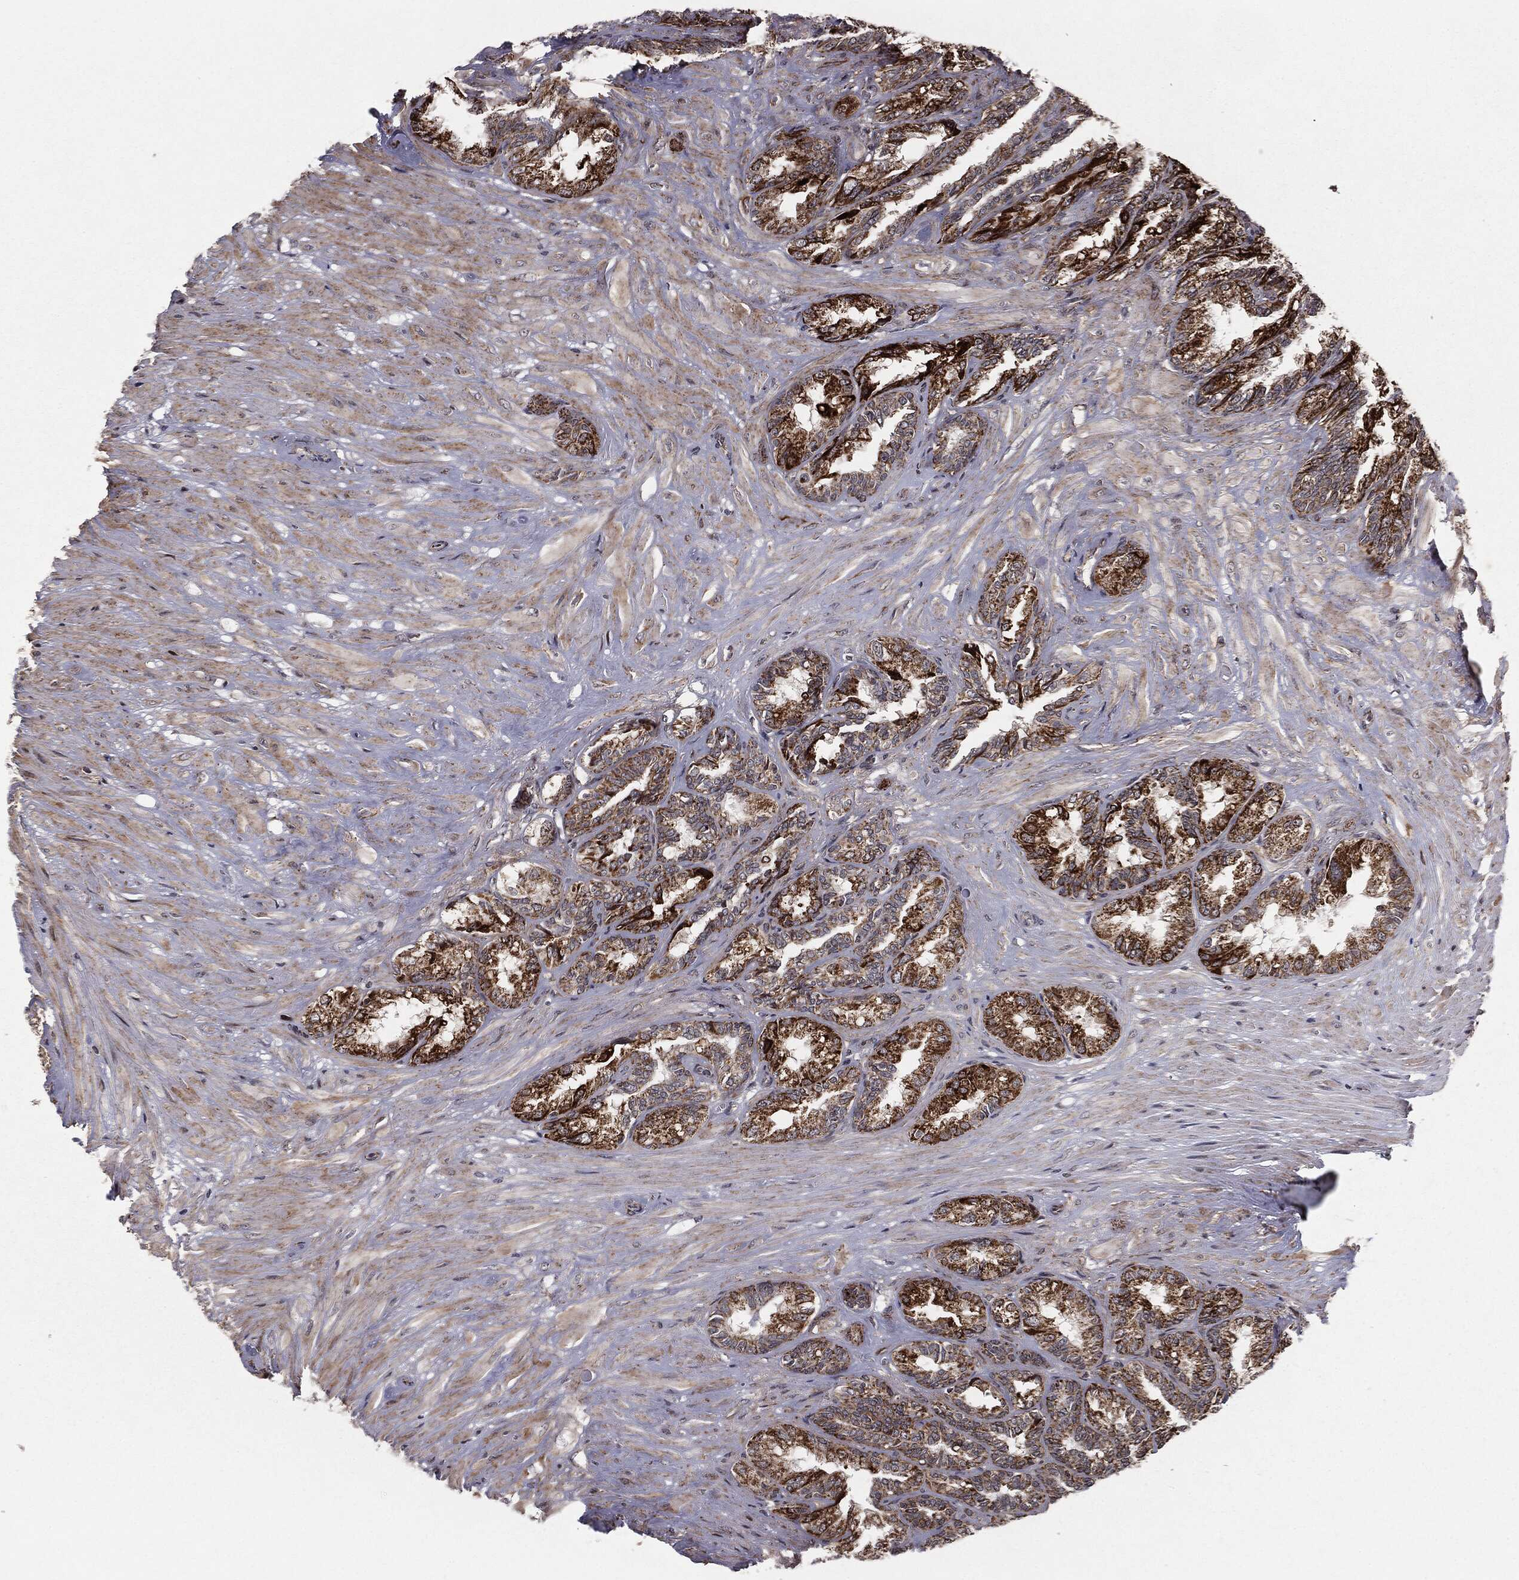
{"staining": {"intensity": "strong", "quantity": ">75%", "location": "cytoplasmic/membranous"}, "tissue": "seminal vesicle", "cell_type": "Glandular cells", "image_type": "normal", "snomed": [{"axis": "morphology", "description": "Normal tissue, NOS"}, {"axis": "topography", "description": "Seminal veicle"}], "caption": "A high amount of strong cytoplasmic/membranous expression is present in approximately >75% of glandular cells in benign seminal vesicle.", "gene": "CHCHD2", "patient": {"sex": "male", "age": 68}}